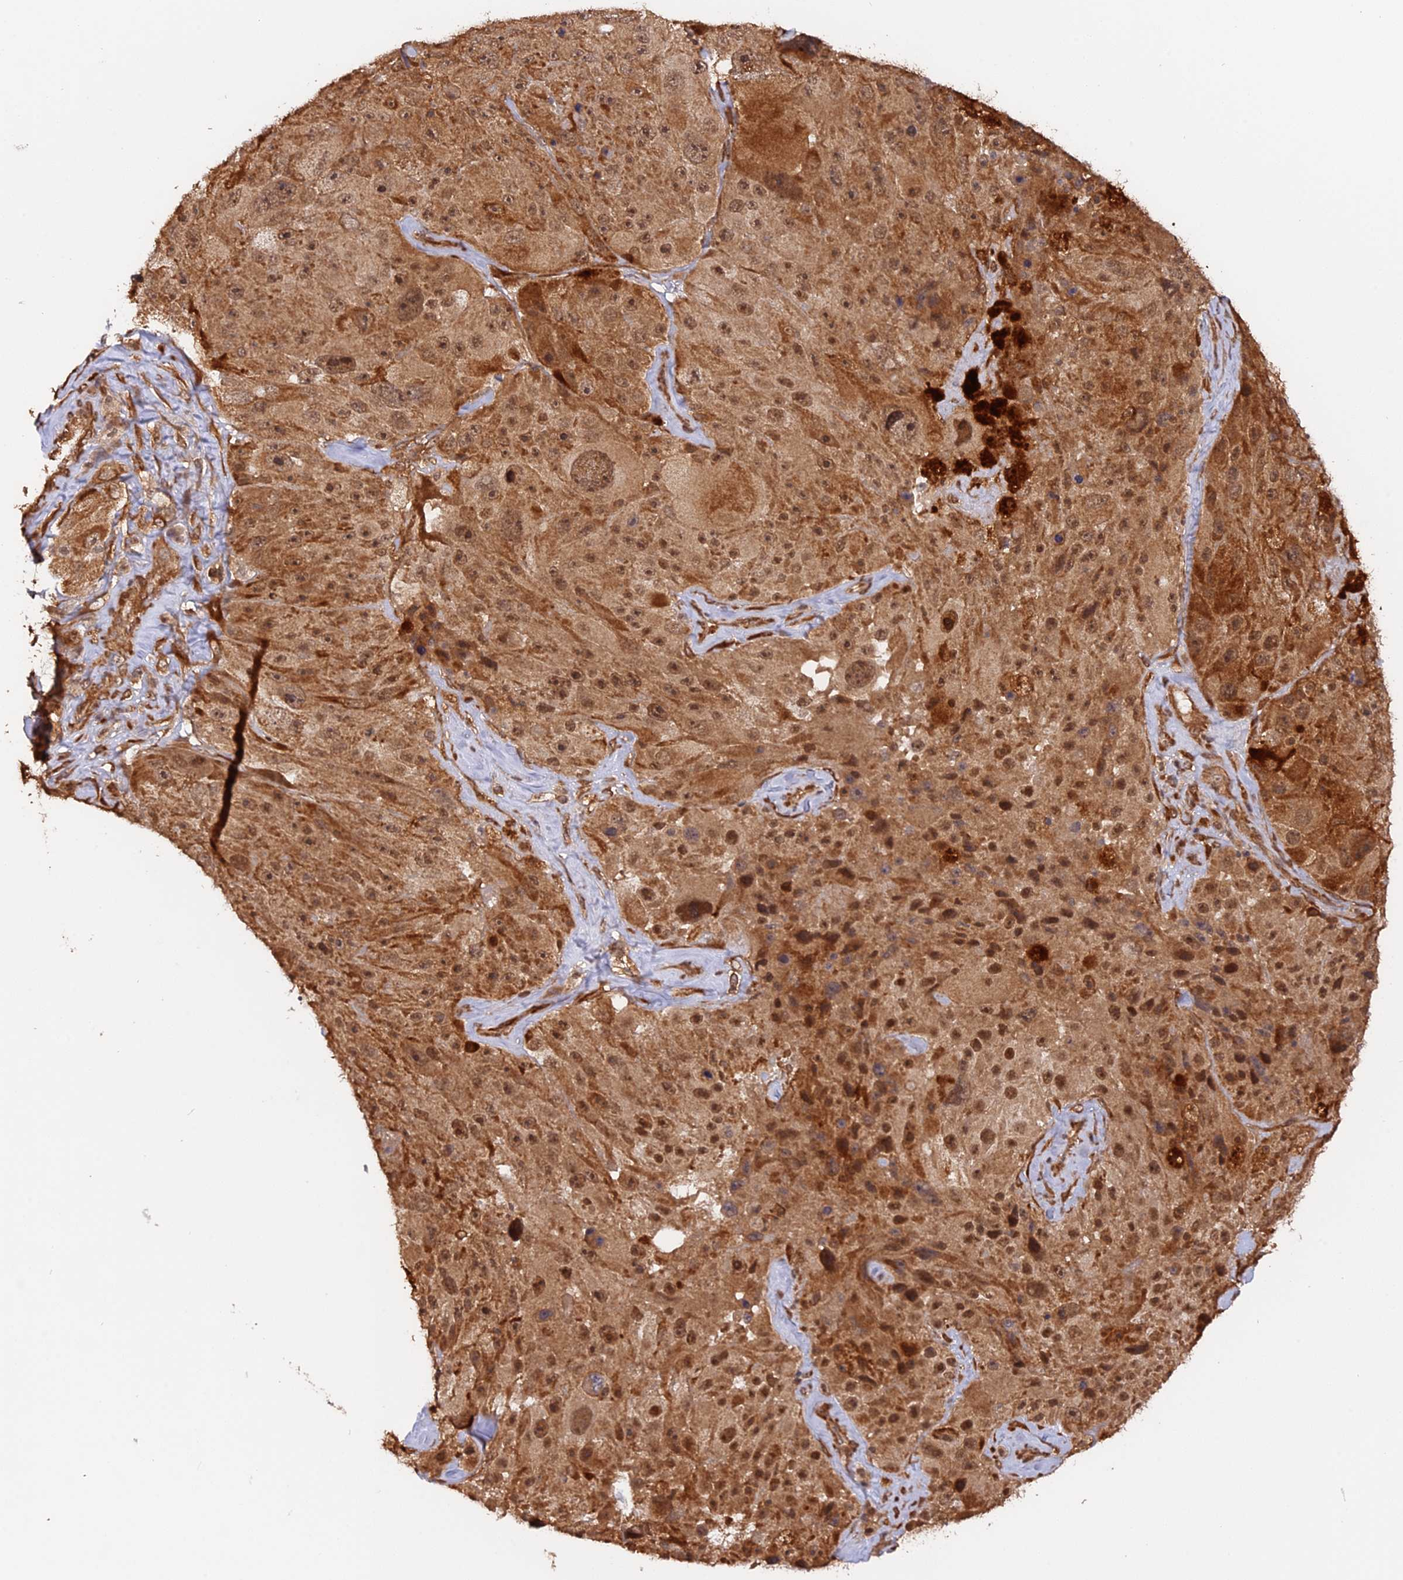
{"staining": {"intensity": "moderate", "quantity": ">75%", "location": "cytoplasmic/membranous,nuclear"}, "tissue": "melanoma", "cell_type": "Tumor cells", "image_type": "cancer", "snomed": [{"axis": "morphology", "description": "Malignant melanoma, Metastatic site"}, {"axis": "topography", "description": "Lymph node"}], "caption": "Melanoma tissue exhibits moderate cytoplasmic/membranous and nuclear positivity in approximately >75% of tumor cells", "gene": "CCDC174", "patient": {"sex": "male", "age": 62}}